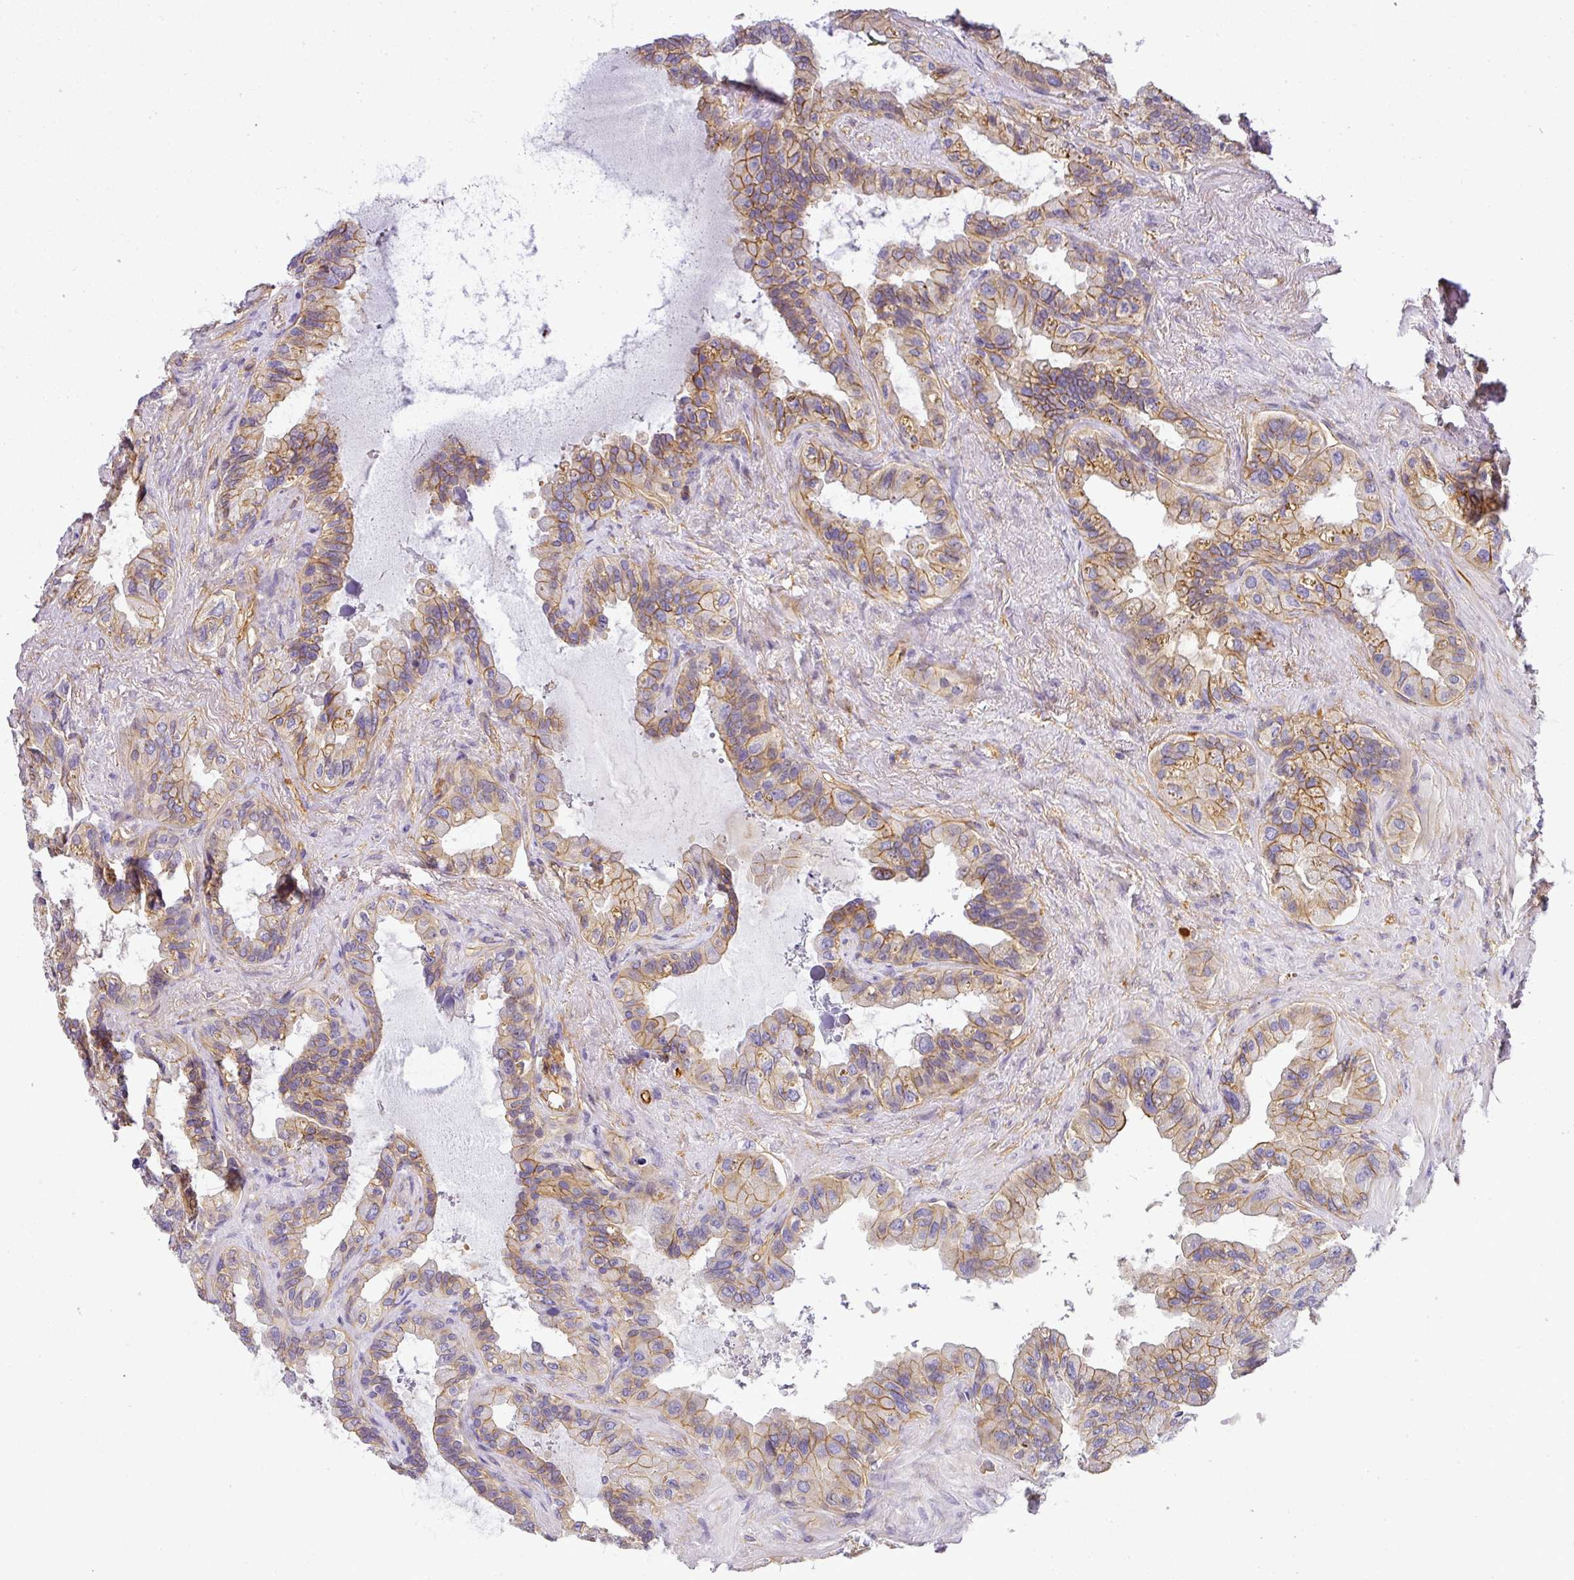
{"staining": {"intensity": "moderate", "quantity": ">75%", "location": "cytoplasmic/membranous"}, "tissue": "seminal vesicle", "cell_type": "Glandular cells", "image_type": "normal", "snomed": [{"axis": "morphology", "description": "Normal tissue, NOS"}, {"axis": "topography", "description": "Seminal veicle"}, {"axis": "topography", "description": "Peripheral nerve tissue"}], "caption": "Immunohistochemical staining of benign human seminal vesicle displays >75% levels of moderate cytoplasmic/membranous protein expression in approximately >75% of glandular cells.", "gene": "OR11H4", "patient": {"sex": "male", "age": 76}}